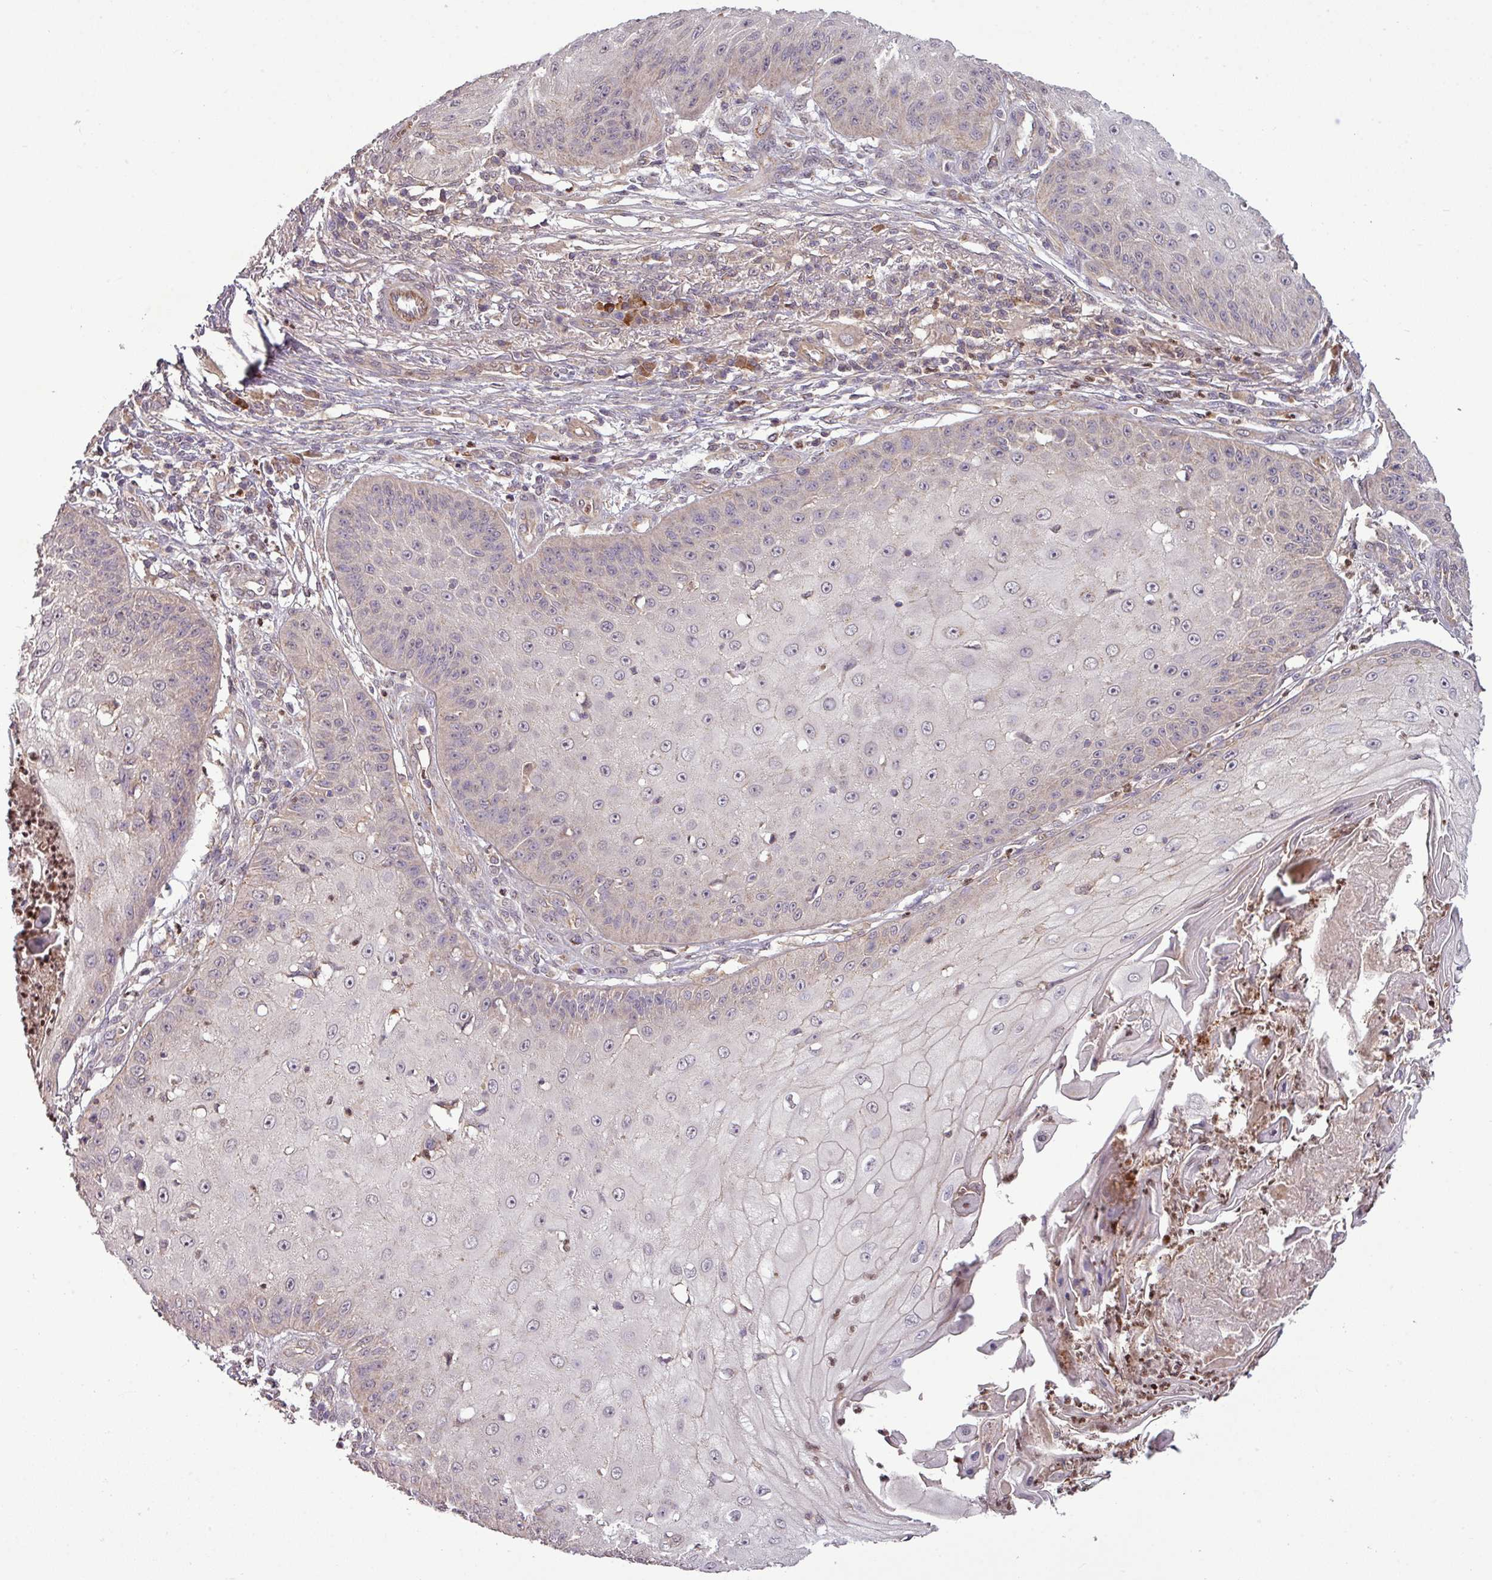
{"staining": {"intensity": "negative", "quantity": "none", "location": "none"}, "tissue": "skin cancer", "cell_type": "Tumor cells", "image_type": "cancer", "snomed": [{"axis": "morphology", "description": "Squamous cell carcinoma, NOS"}, {"axis": "topography", "description": "Skin"}], "caption": "The immunohistochemistry (IHC) histopathology image has no significant positivity in tumor cells of skin squamous cell carcinoma tissue.", "gene": "PAPLN", "patient": {"sex": "male", "age": 70}}